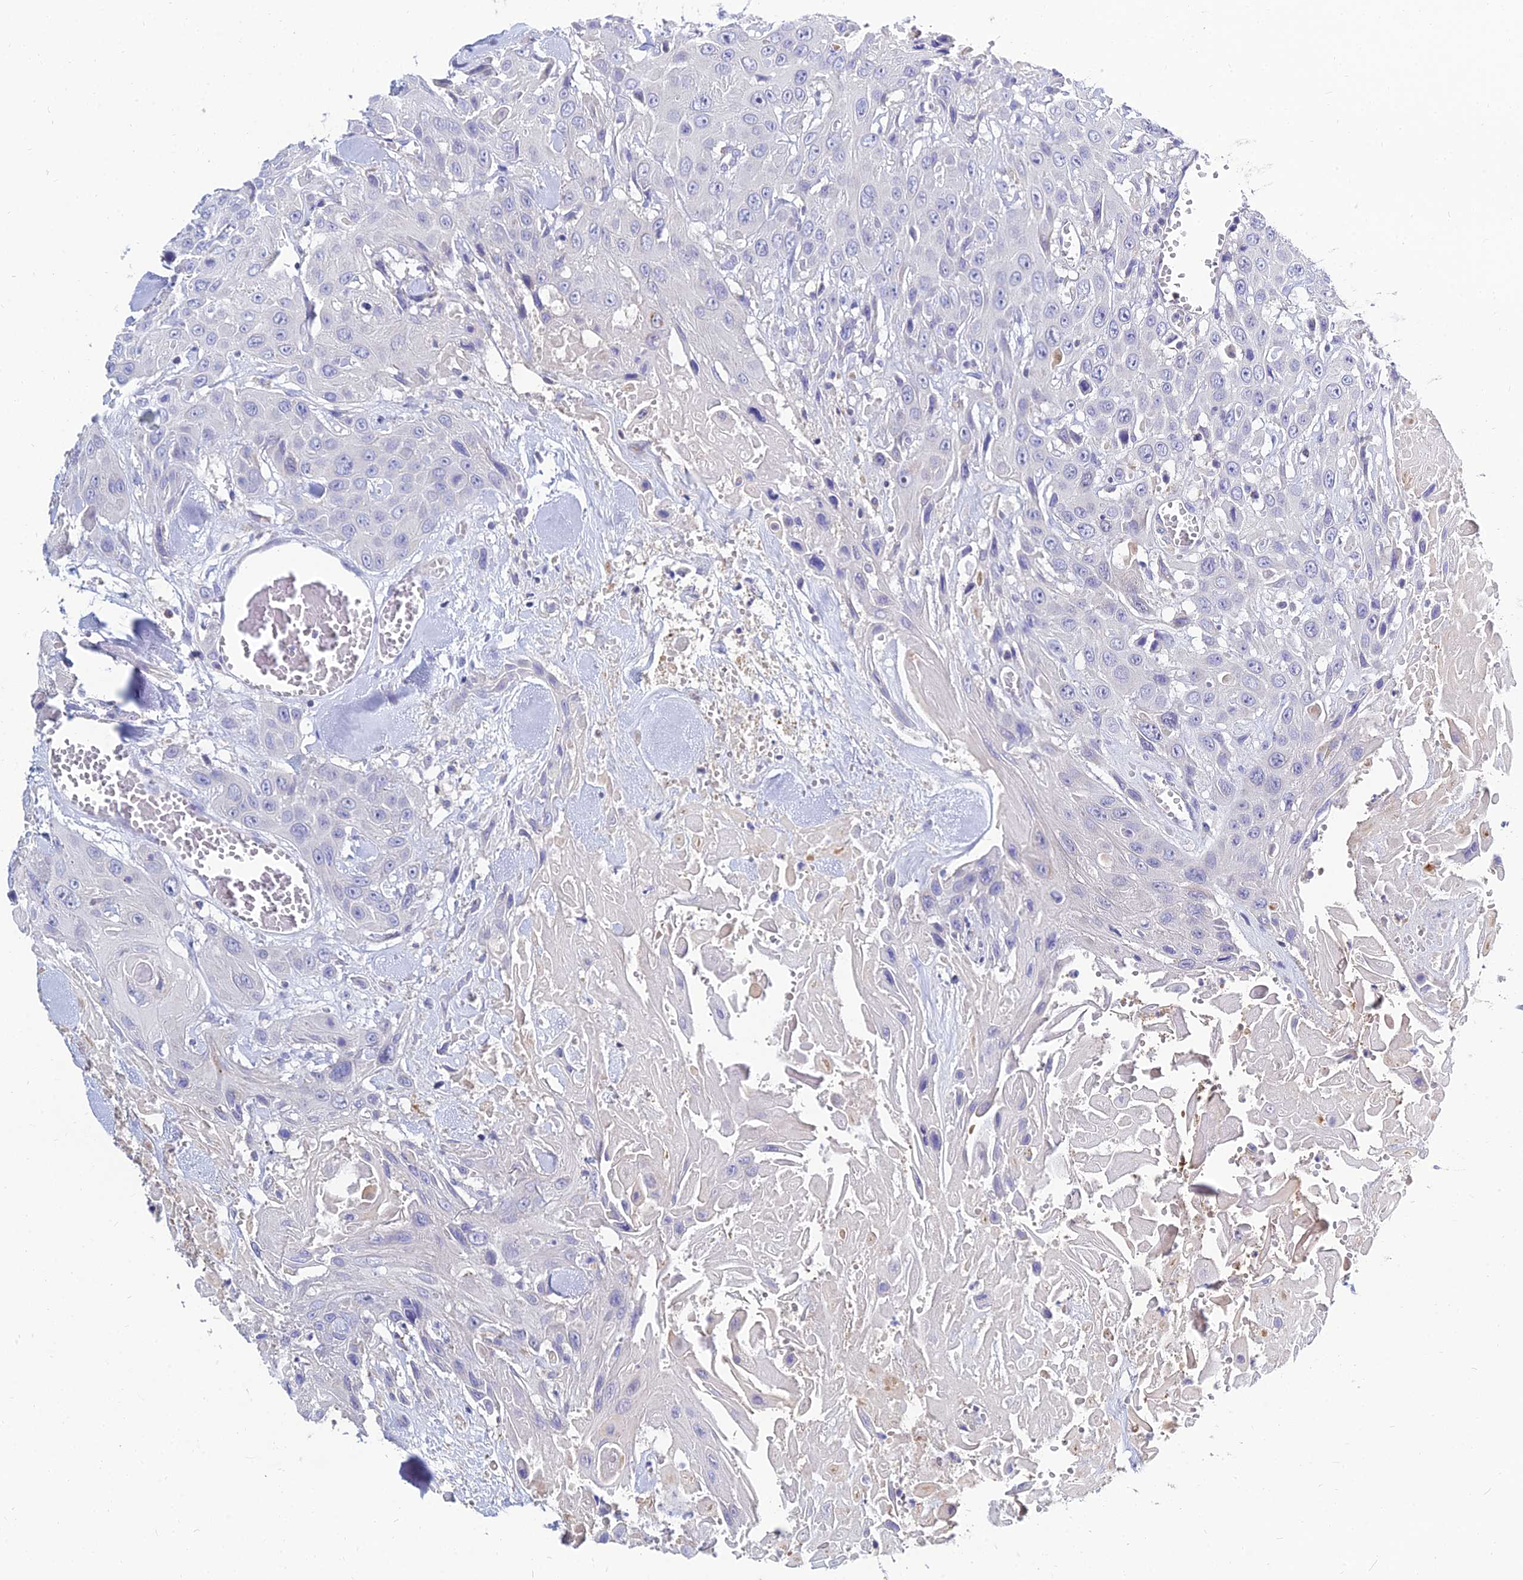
{"staining": {"intensity": "negative", "quantity": "none", "location": "none"}, "tissue": "head and neck cancer", "cell_type": "Tumor cells", "image_type": "cancer", "snomed": [{"axis": "morphology", "description": "Squamous cell carcinoma, NOS"}, {"axis": "topography", "description": "Head-Neck"}], "caption": "Immunohistochemistry (IHC) photomicrograph of neoplastic tissue: head and neck cancer stained with DAB shows no significant protein expression in tumor cells.", "gene": "NPY", "patient": {"sex": "male", "age": 81}}